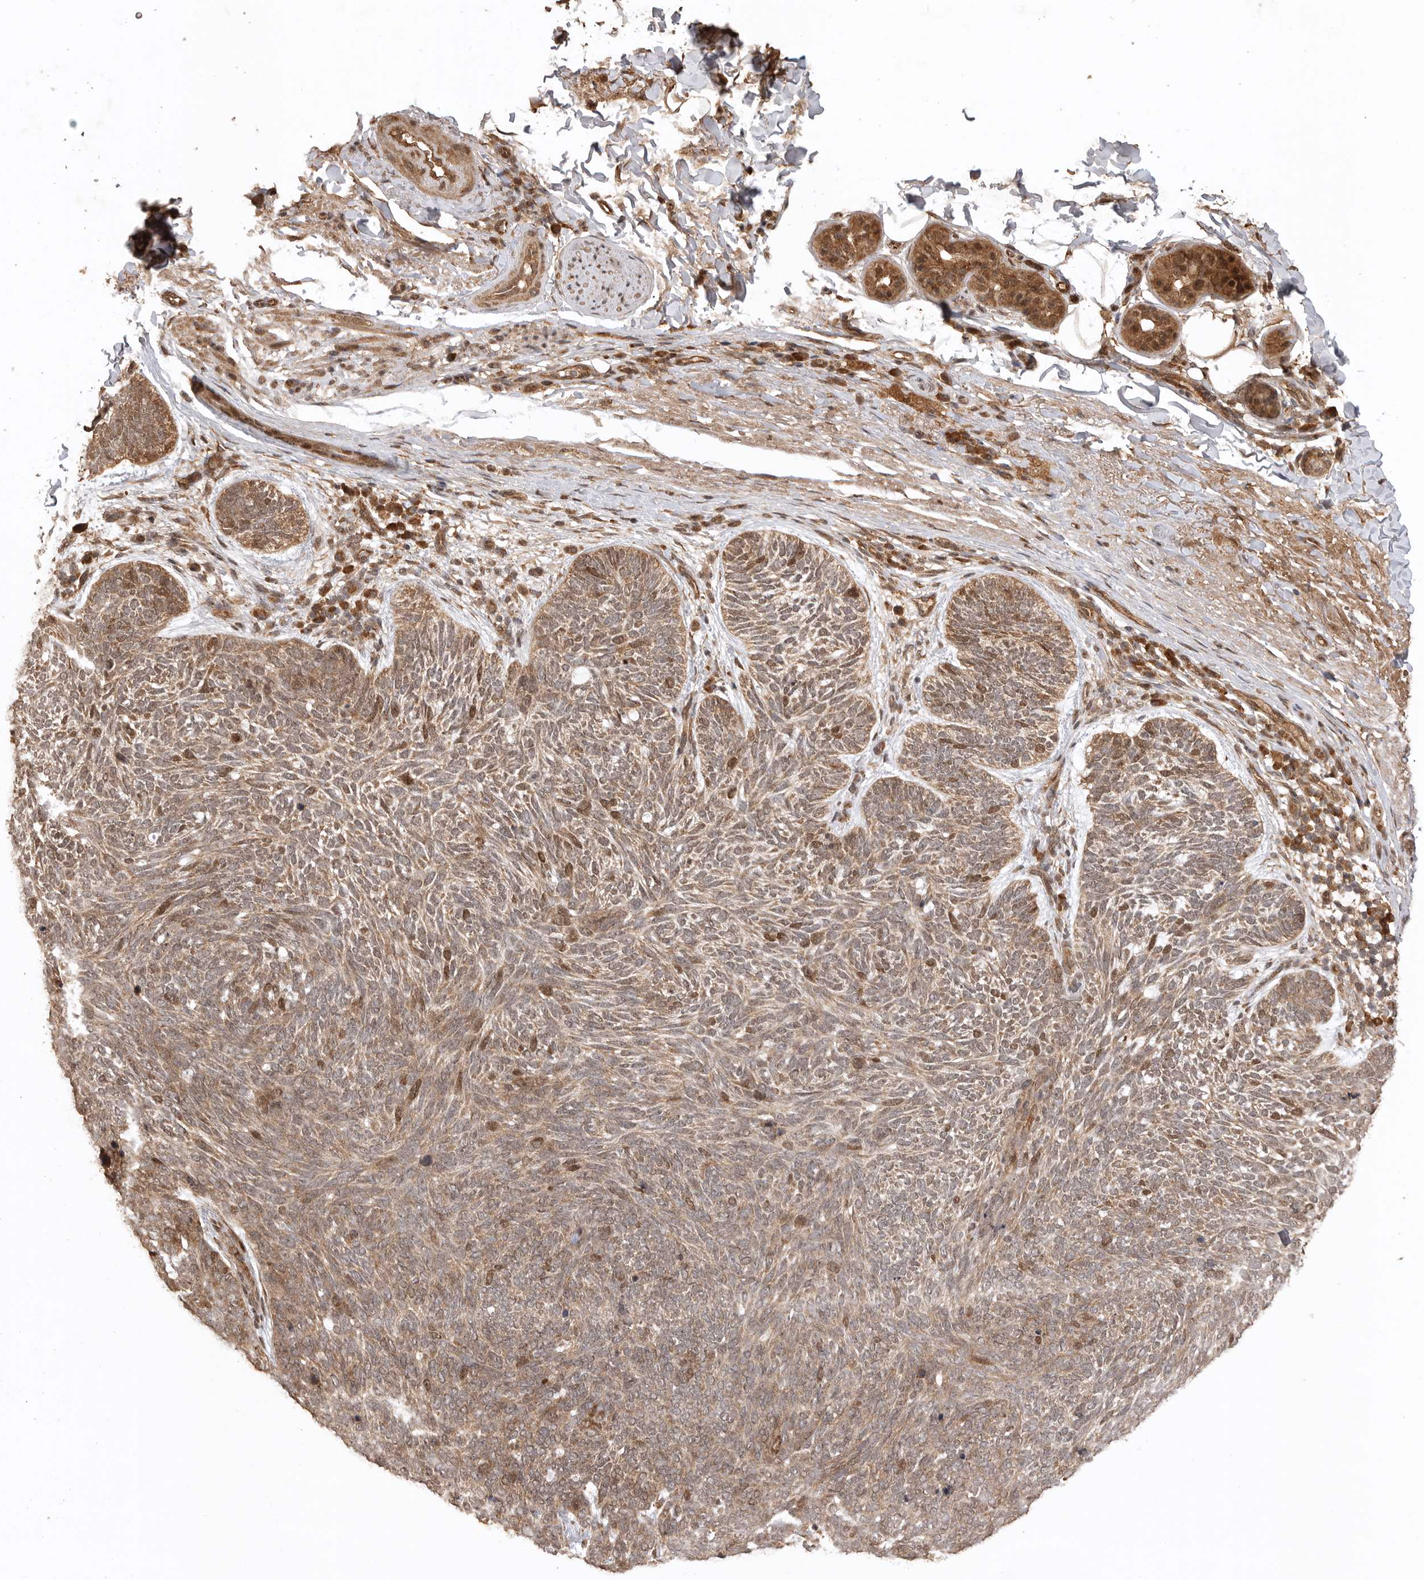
{"staining": {"intensity": "moderate", "quantity": ">75%", "location": "cytoplasmic/membranous,nuclear"}, "tissue": "skin cancer", "cell_type": "Tumor cells", "image_type": "cancer", "snomed": [{"axis": "morphology", "description": "Basal cell carcinoma"}, {"axis": "topography", "description": "Skin"}], "caption": "Human skin cancer (basal cell carcinoma) stained with a brown dye shows moderate cytoplasmic/membranous and nuclear positive expression in approximately >75% of tumor cells.", "gene": "BOC", "patient": {"sex": "female", "age": 85}}